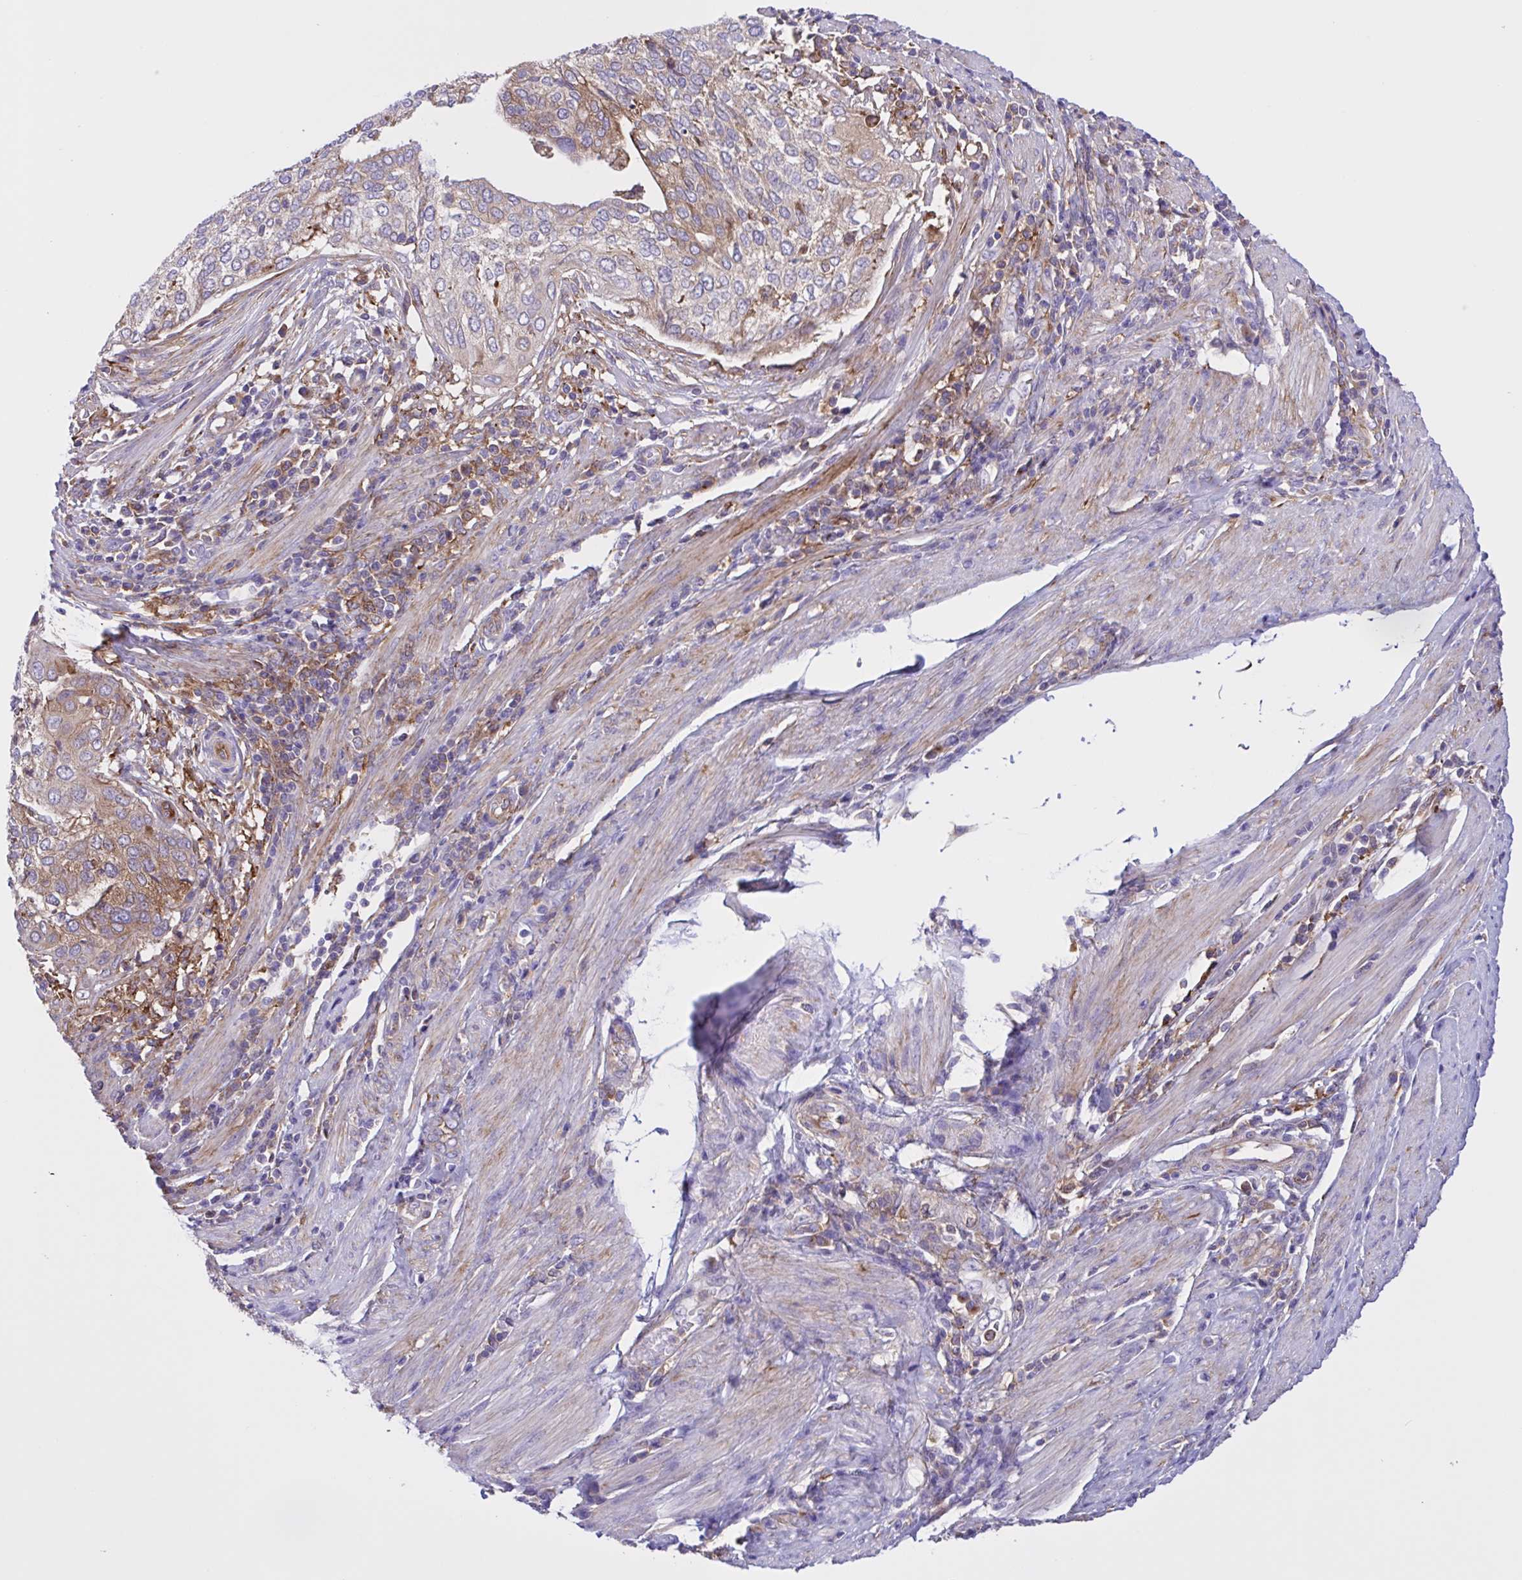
{"staining": {"intensity": "moderate", "quantity": "25%-75%", "location": "cytoplasmic/membranous"}, "tissue": "cervical cancer", "cell_type": "Tumor cells", "image_type": "cancer", "snomed": [{"axis": "morphology", "description": "Squamous cell carcinoma, NOS"}, {"axis": "topography", "description": "Cervix"}], "caption": "The immunohistochemical stain highlights moderate cytoplasmic/membranous staining in tumor cells of cervical cancer (squamous cell carcinoma) tissue. (Brightfield microscopy of DAB IHC at high magnification).", "gene": "OR51M1", "patient": {"sex": "female", "age": 38}}